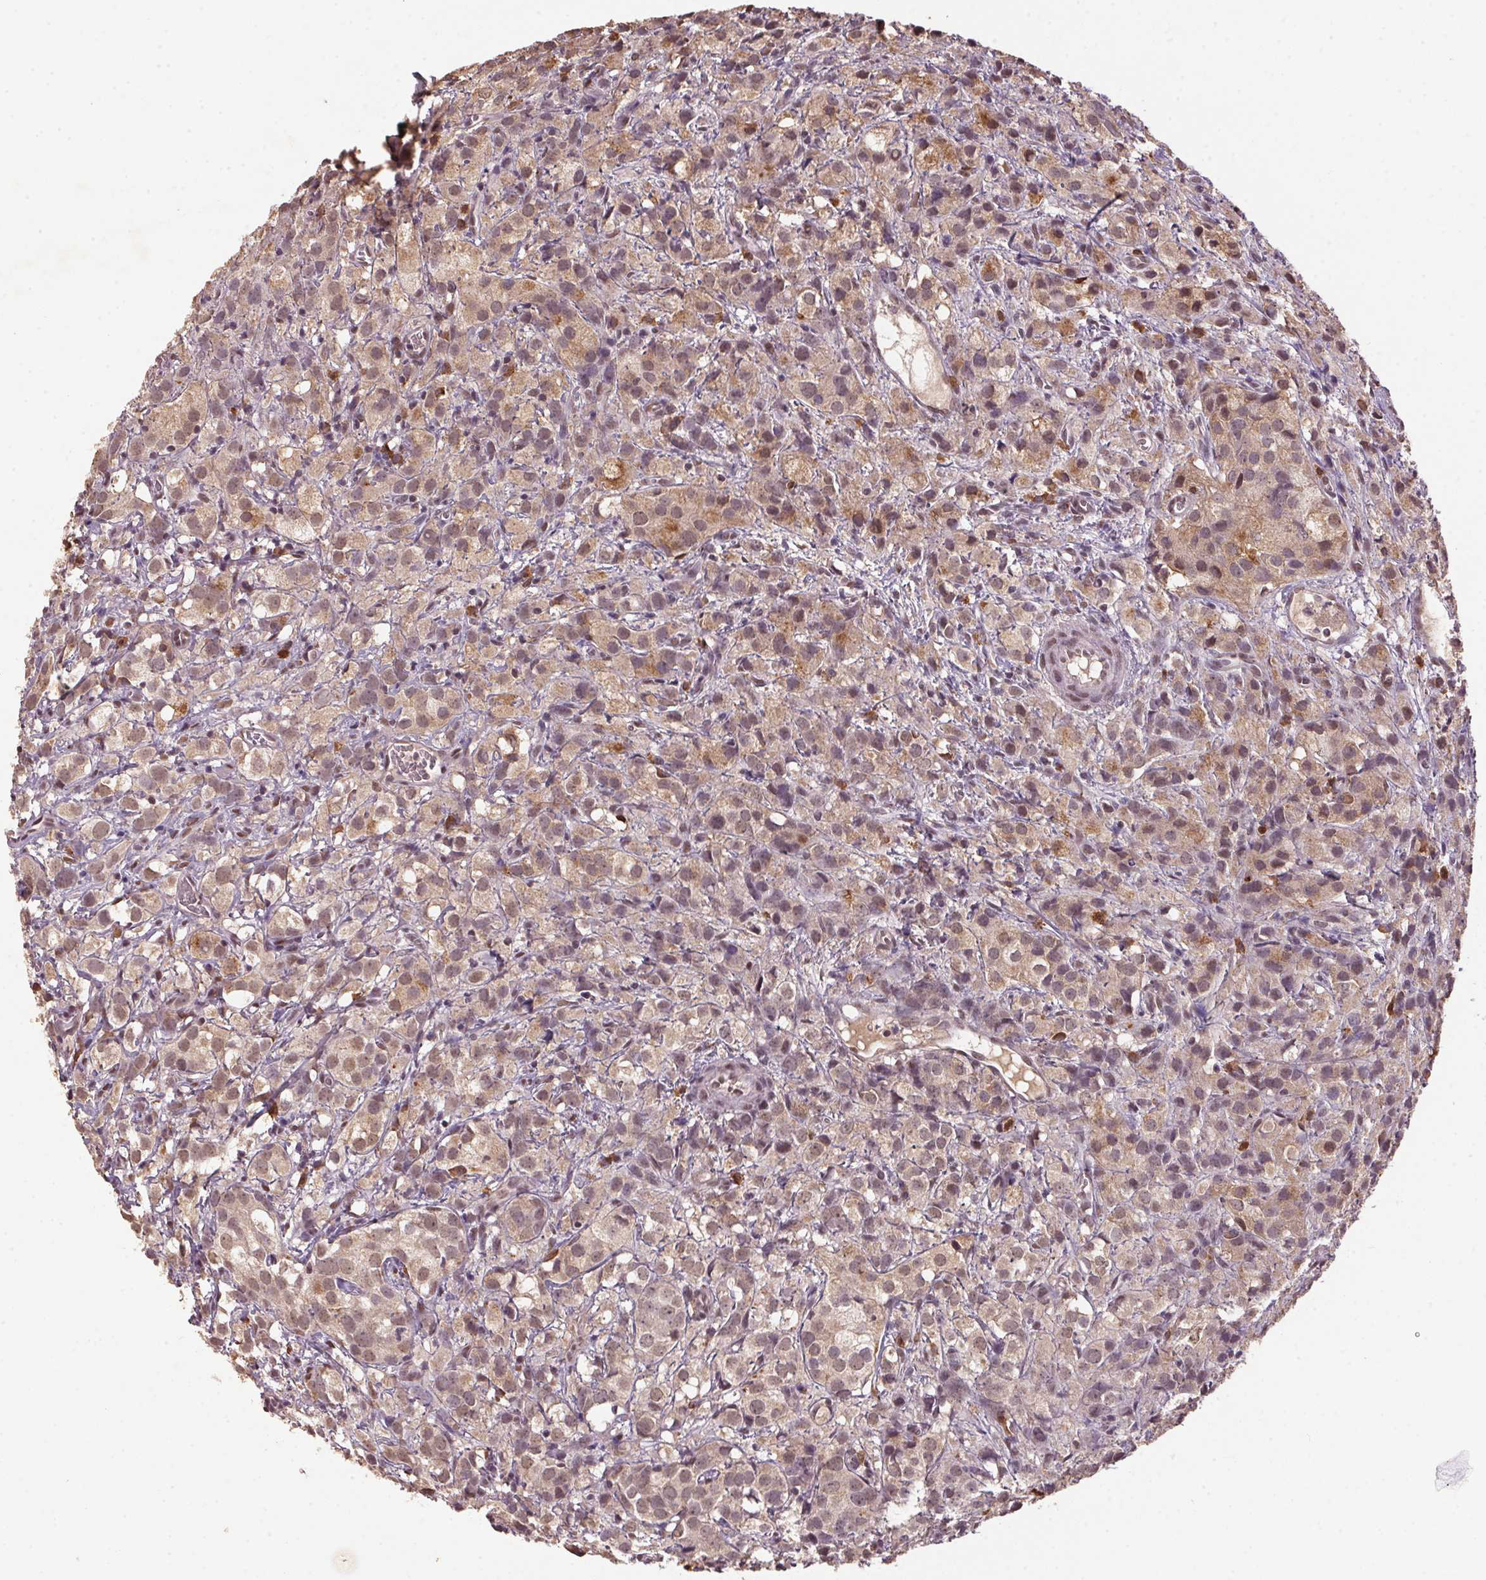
{"staining": {"intensity": "weak", "quantity": ">75%", "location": "cytoplasmic/membranous,nuclear"}, "tissue": "prostate cancer", "cell_type": "Tumor cells", "image_type": "cancer", "snomed": [{"axis": "morphology", "description": "Adenocarcinoma, High grade"}, {"axis": "topography", "description": "Prostate"}], "caption": "Immunohistochemistry (DAB (3,3'-diaminobenzidine)) staining of human prostate high-grade adenocarcinoma exhibits weak cytoplasmic/membranous and nuclear protein staining in about >75% of tumor cells. (Stains: DAB (3,3'-diaminobenzidine) in brown, nuclei in blue, Microscopy: brightfield microscopy at high magnification).", "gene": "ZBTB4", "patient": {"sex": "male", "age": 86}}